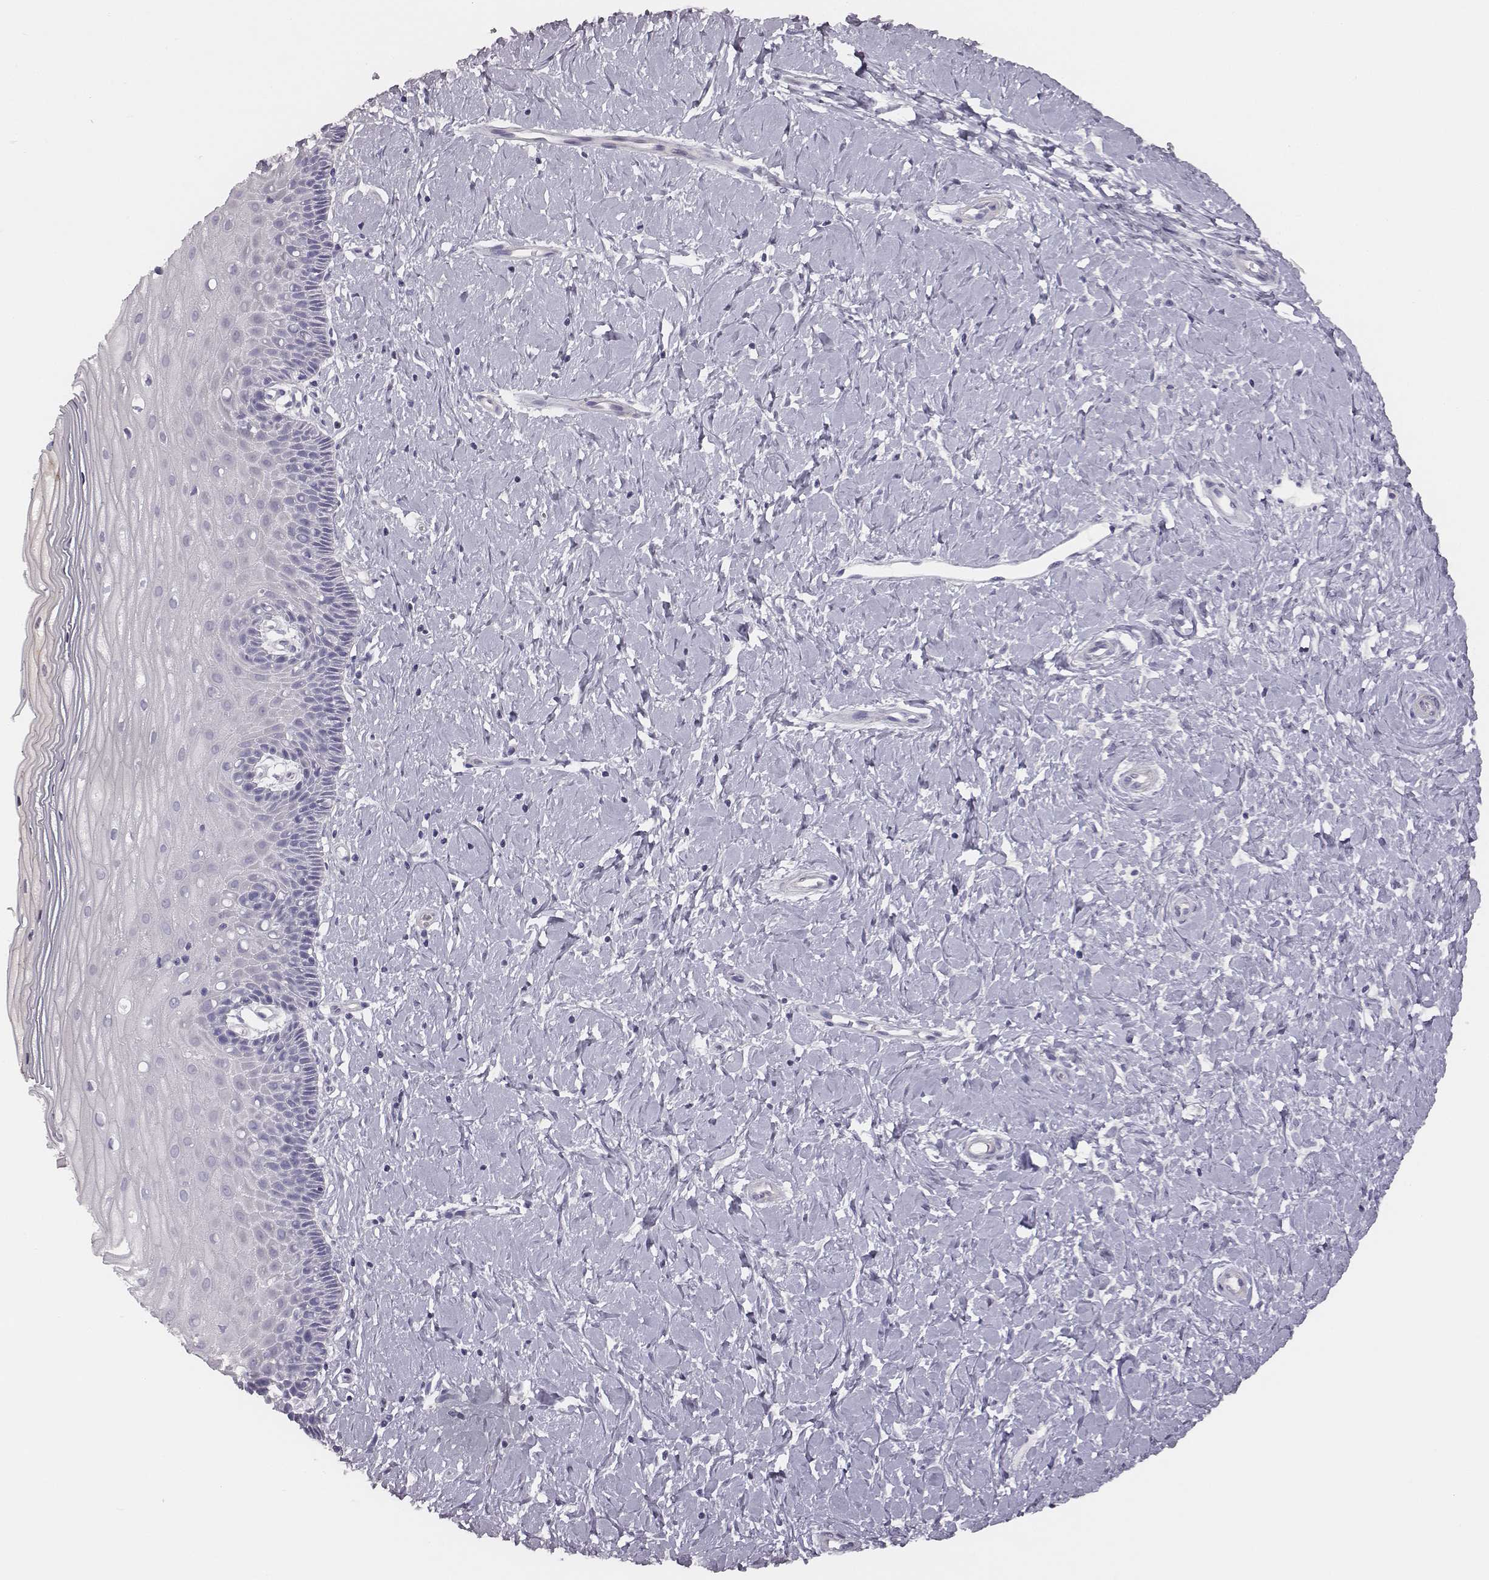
{"staining": {"intensity": "negative", "quantity": "none", "location": "none"}, "tissue": "cervix", "cell_type": "Glandular cells", "image_type": "normal", "snomed": [{"axis": "morphology", "description": "Normal tissue, NOS"}, {"axis": "topography", "description": "Cervix"}], "caption": "Glandular cells are negative for protein expression in unremarkable human cervix. Brightfield microscopy of immunohistochemistry stained with DAB (brown) and hematoxylin (blue), captured at high magnification.", "gene": "ADAM7", "patient": {"sex": "female", "age": 37}}